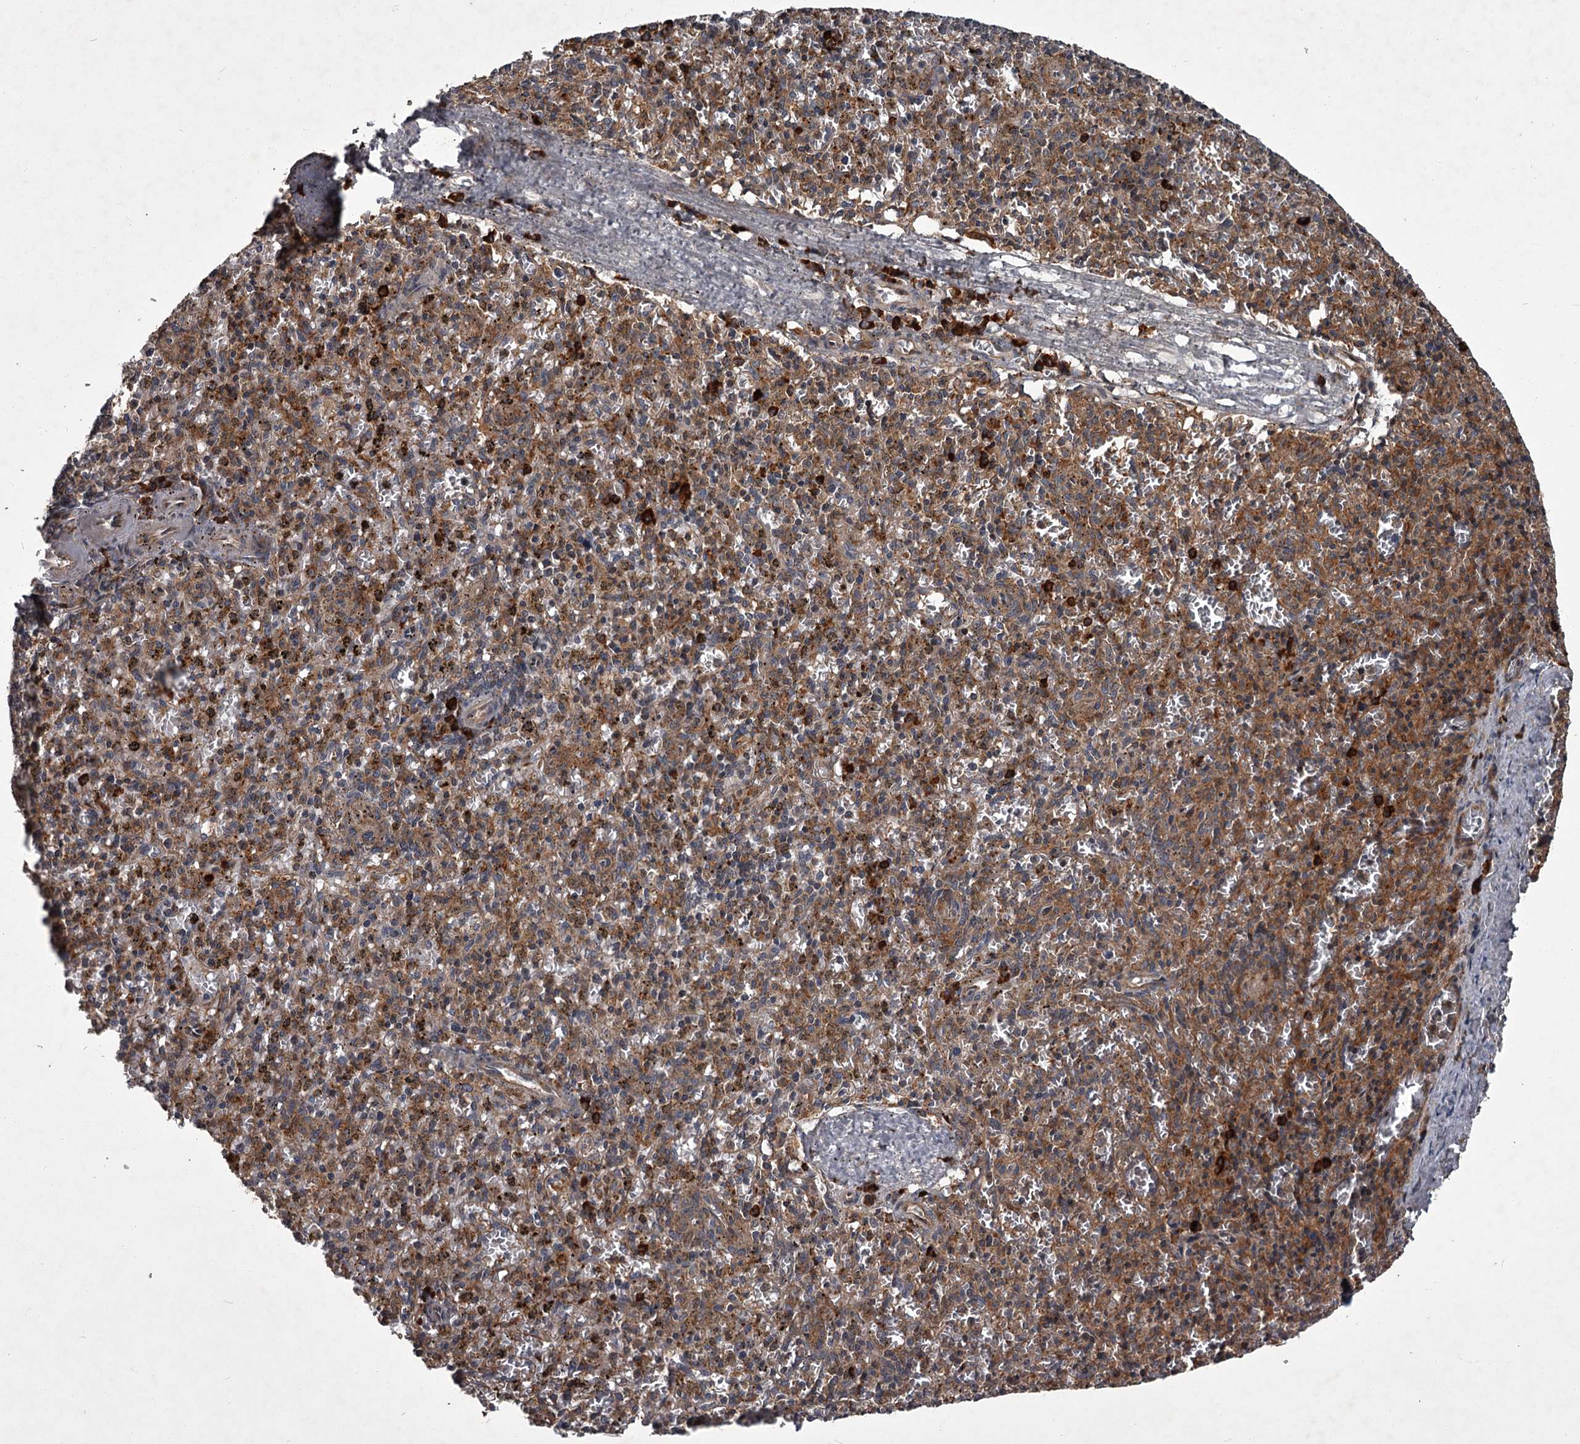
{"staining": {"intensity": "moderate", "quantity": "25%-75%", "location": "cytoplasmic/membranous"}, "tissue": "spleen", "cell_type": "Cells in red pulp", "image_type": "normal", "snomed": [{"axis": "morphology", "description": "Normal tissue, NOS"}, {"axis": "topography", "description": "Spleen"}], "caption": "Immunohistochemical staining of normal human spleen demonstrates moderate cytoplasmic/membranous protein positivity in approximately 25%-75% of cells in red pulp.", "gene": "UNC93B1", "patient": {"sex": "male", "age": 72}}